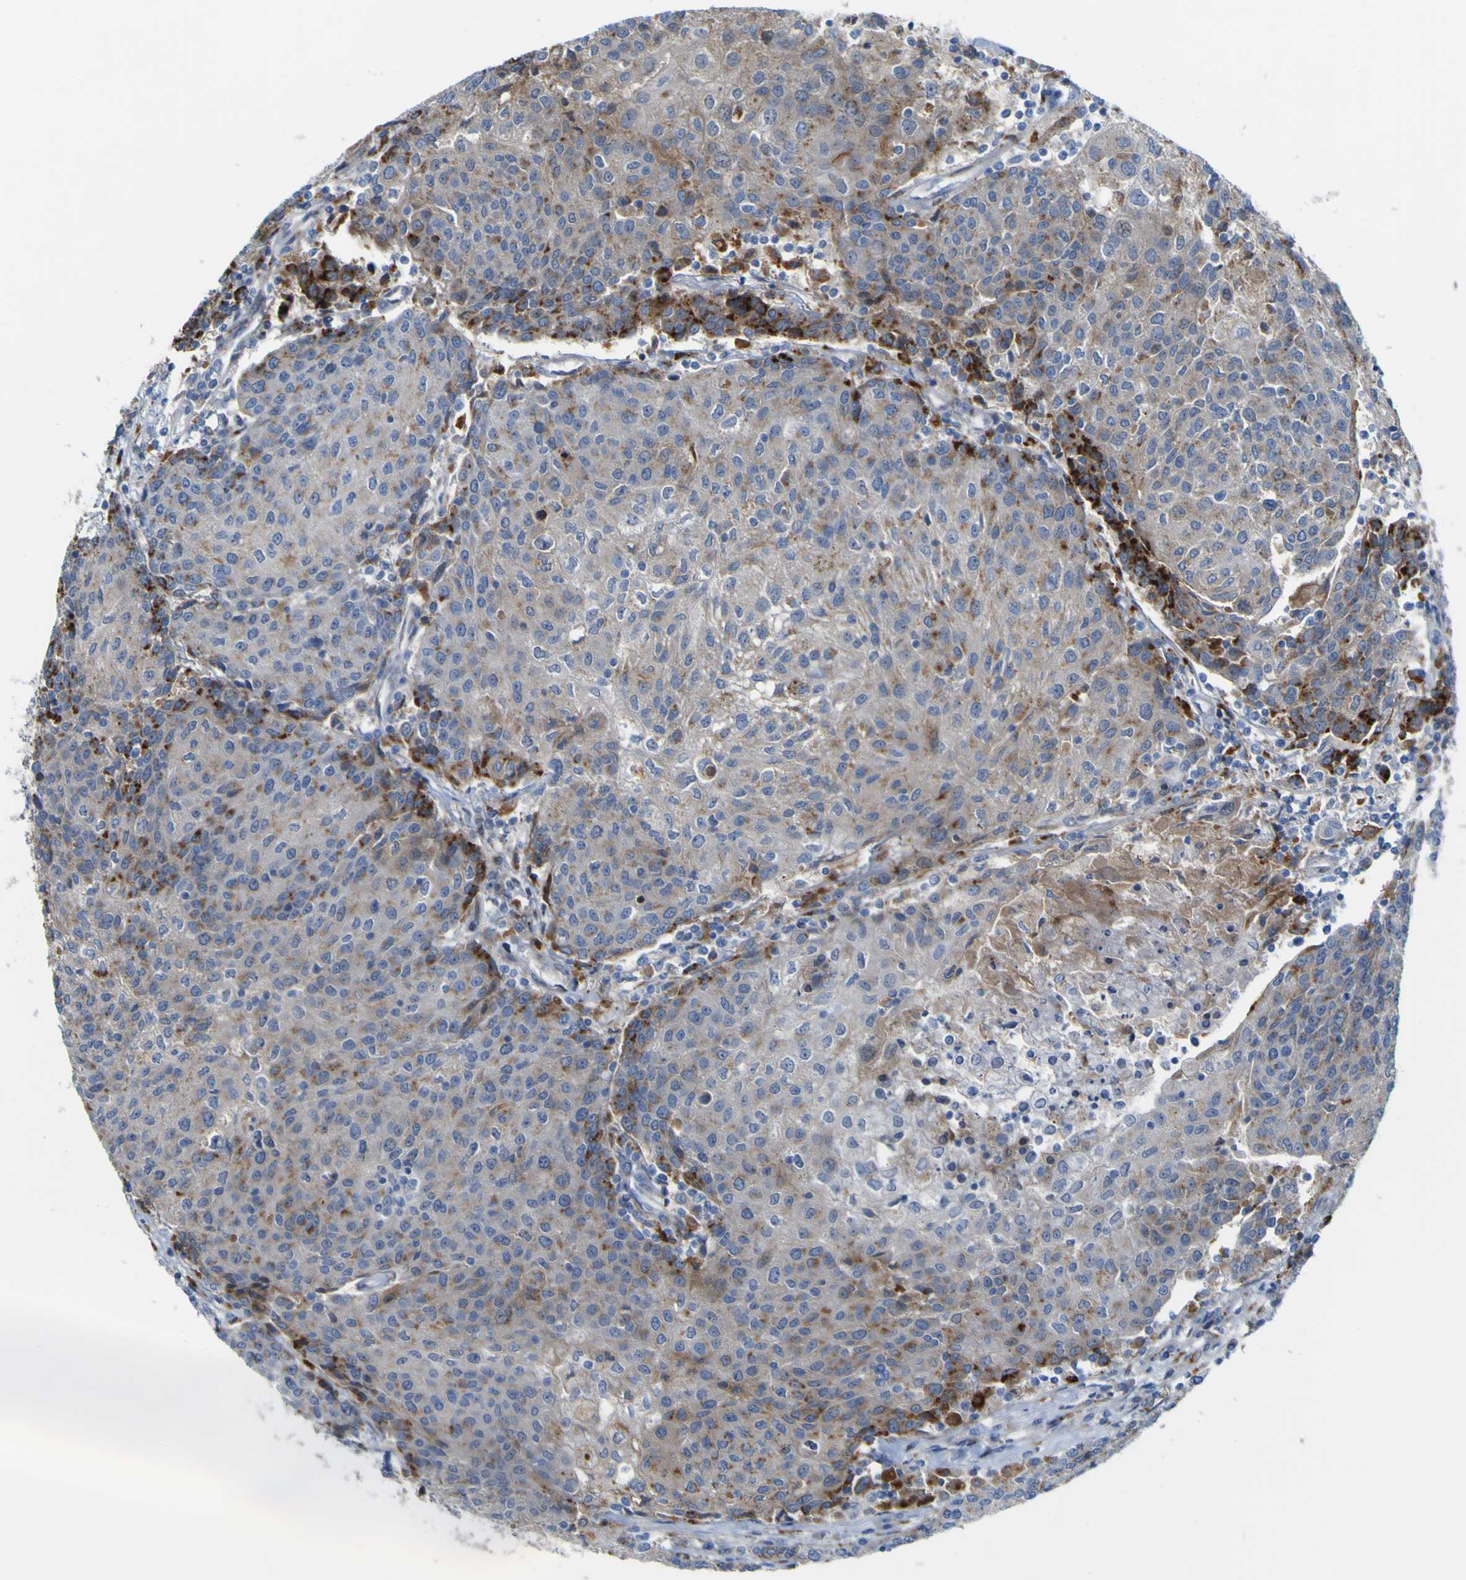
{"staining": {"intensity": "moderate", "quantity": "25%-75%", "location": "cytoplasmic/membranous"}, "tissue": "urothelial cancer", "cell_type": "Tumor cells", "image_type": "cancer", "snomed": [{"axis": "morphology", "description": "Urothelial carcinoma, High grade"}, {"axis": "topography", "description": "Urinary bladder"}], "caption": "Protein analysis of urothelial cancer tissue reveals moderate cytoplasmic/membranous expression in about 25%-75% of tumor cells.", "gene": "PTPRF", "patient": {"sex": "female", "age": 85}}